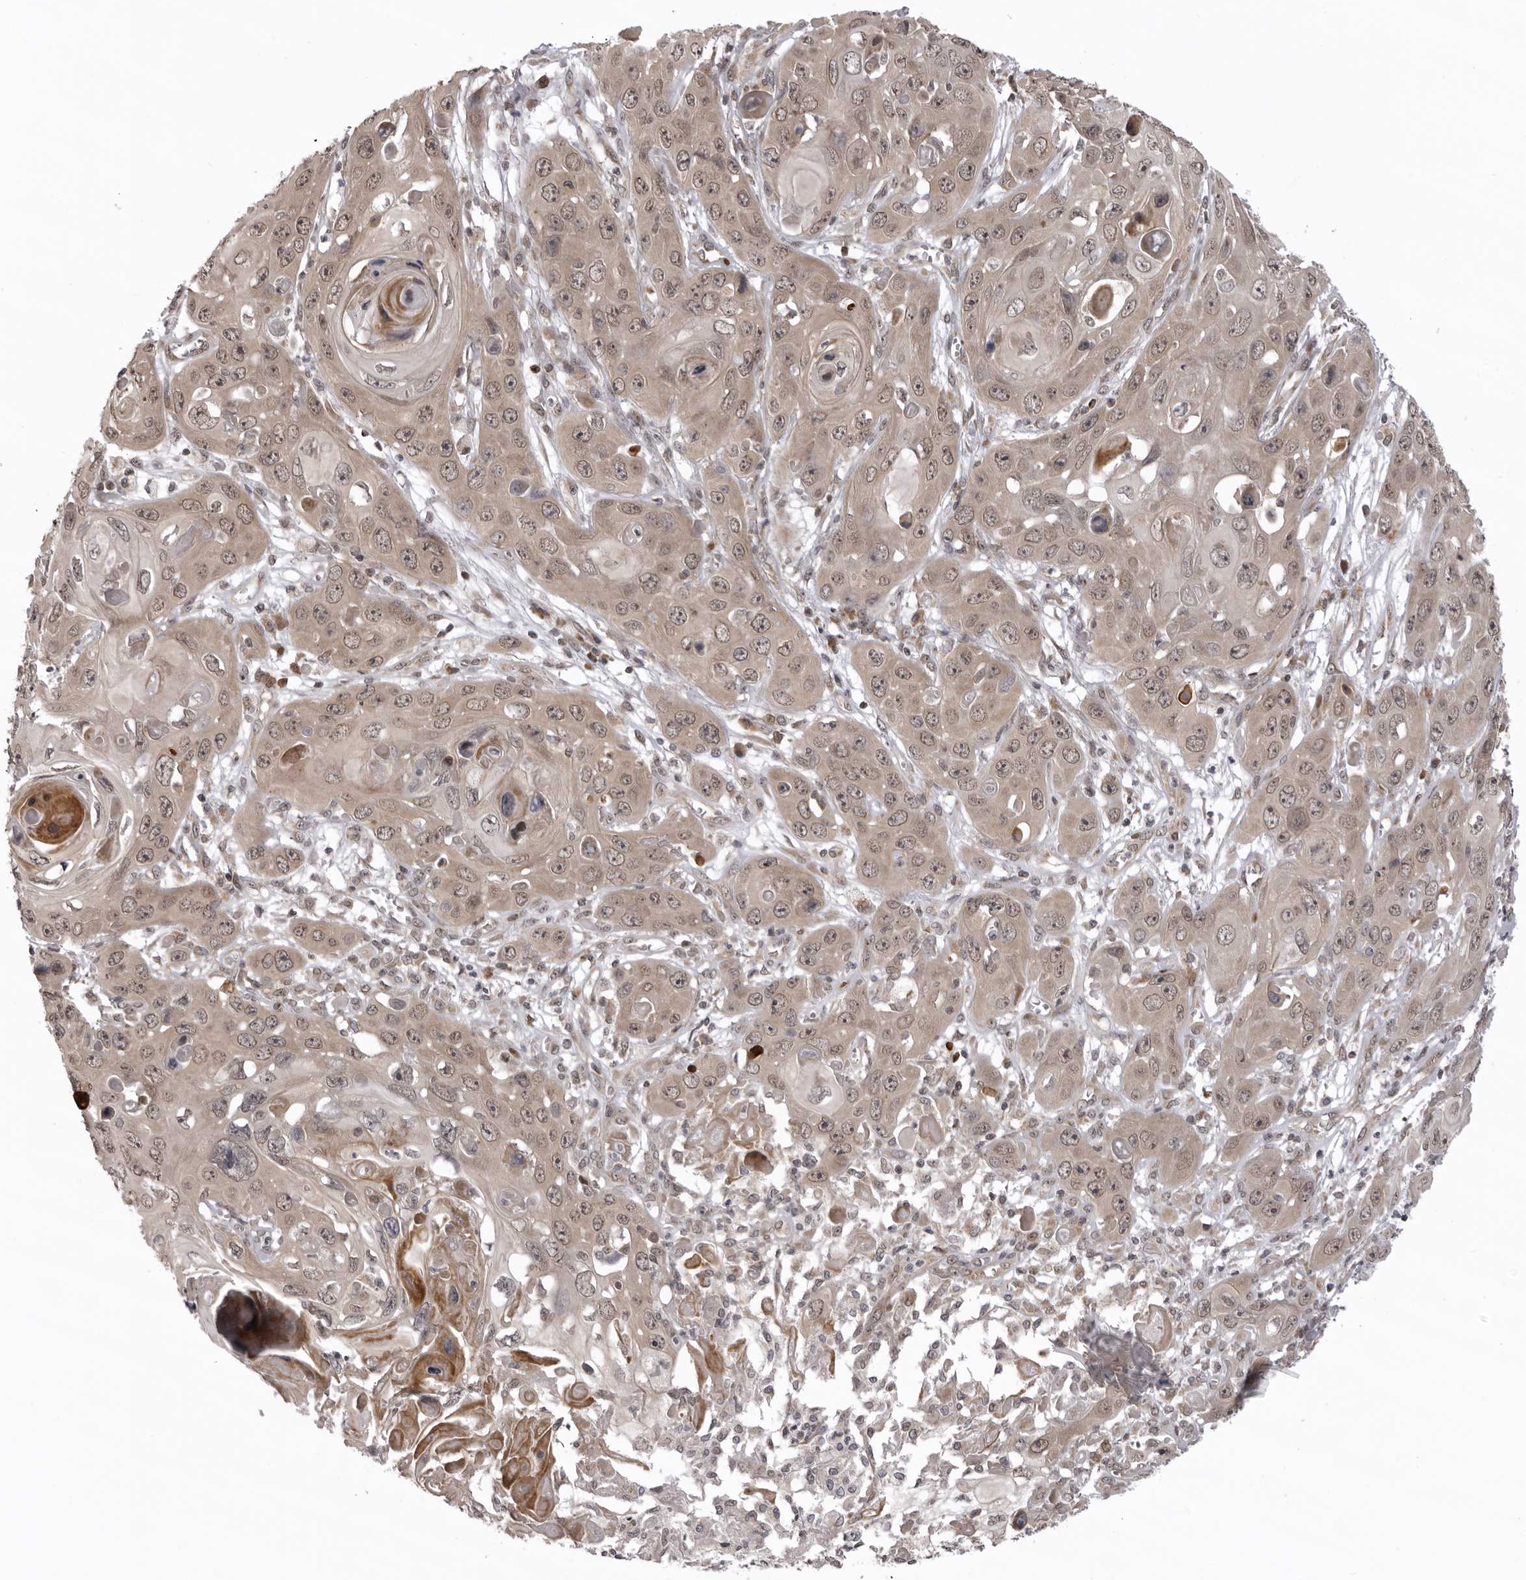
{"staining": {"intensity": "weak", "quantity": ">75%", "location": "cytoplasmic/membranous,nuclear"}, "tissue": "skin cancer", "cell_type": "Tumor cells", "image_type": "cancer", "snomed": [{"axis": "morphology", "description": "Squamous cell carcinoma, NOS"}, {"axis": "topography", "description": "Skin"}], "caption": "This image displays IHC staining of skin cancer, with low weak cytoplasmic/membranous and nuclear staining in about >75% of tumor cells.", "gene": "C1orf109", "patient": {"sex": "male", "age": 55}}